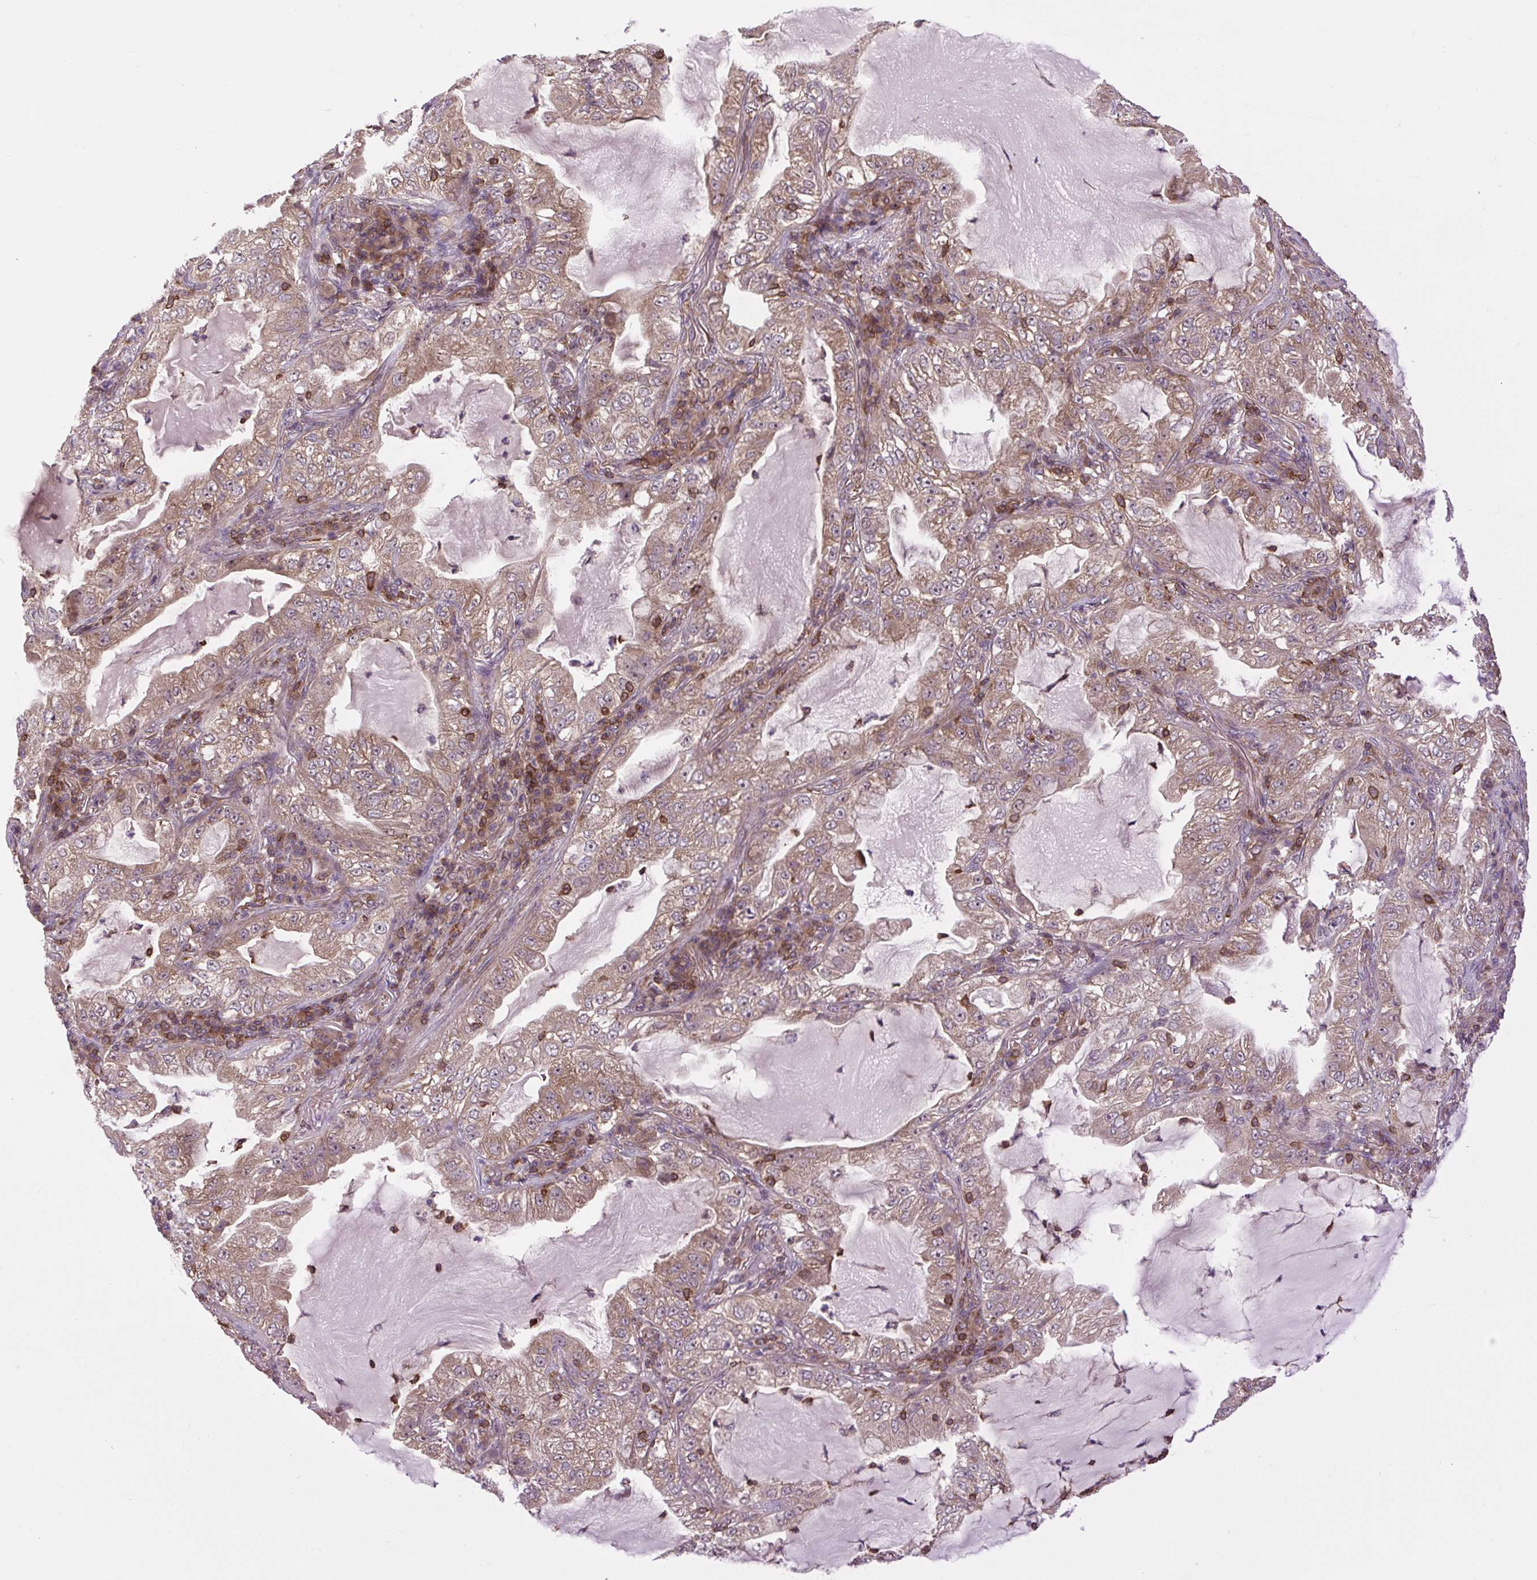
{"staining": {"intensity": "moderate", "quantity": ">75%", "location": "cytoplasmic/membranous"}, "tissue": "lung cancer", "cell_type": "Tumor cells", "image_type": "cancer", "snomed": [{"axis": "morphology", "description": "Adenocarcinoma, NOS"}, {"axis": "topography", "description": "Lung"}], "caption": "Brown immunohistochemical staining in human lung cancer exhibits moderate cytoplasmic/membranous positivity in about >75% of tumor cells.", "gene": "PLCG1", "patient": {"sex": "female", "age": 73}}